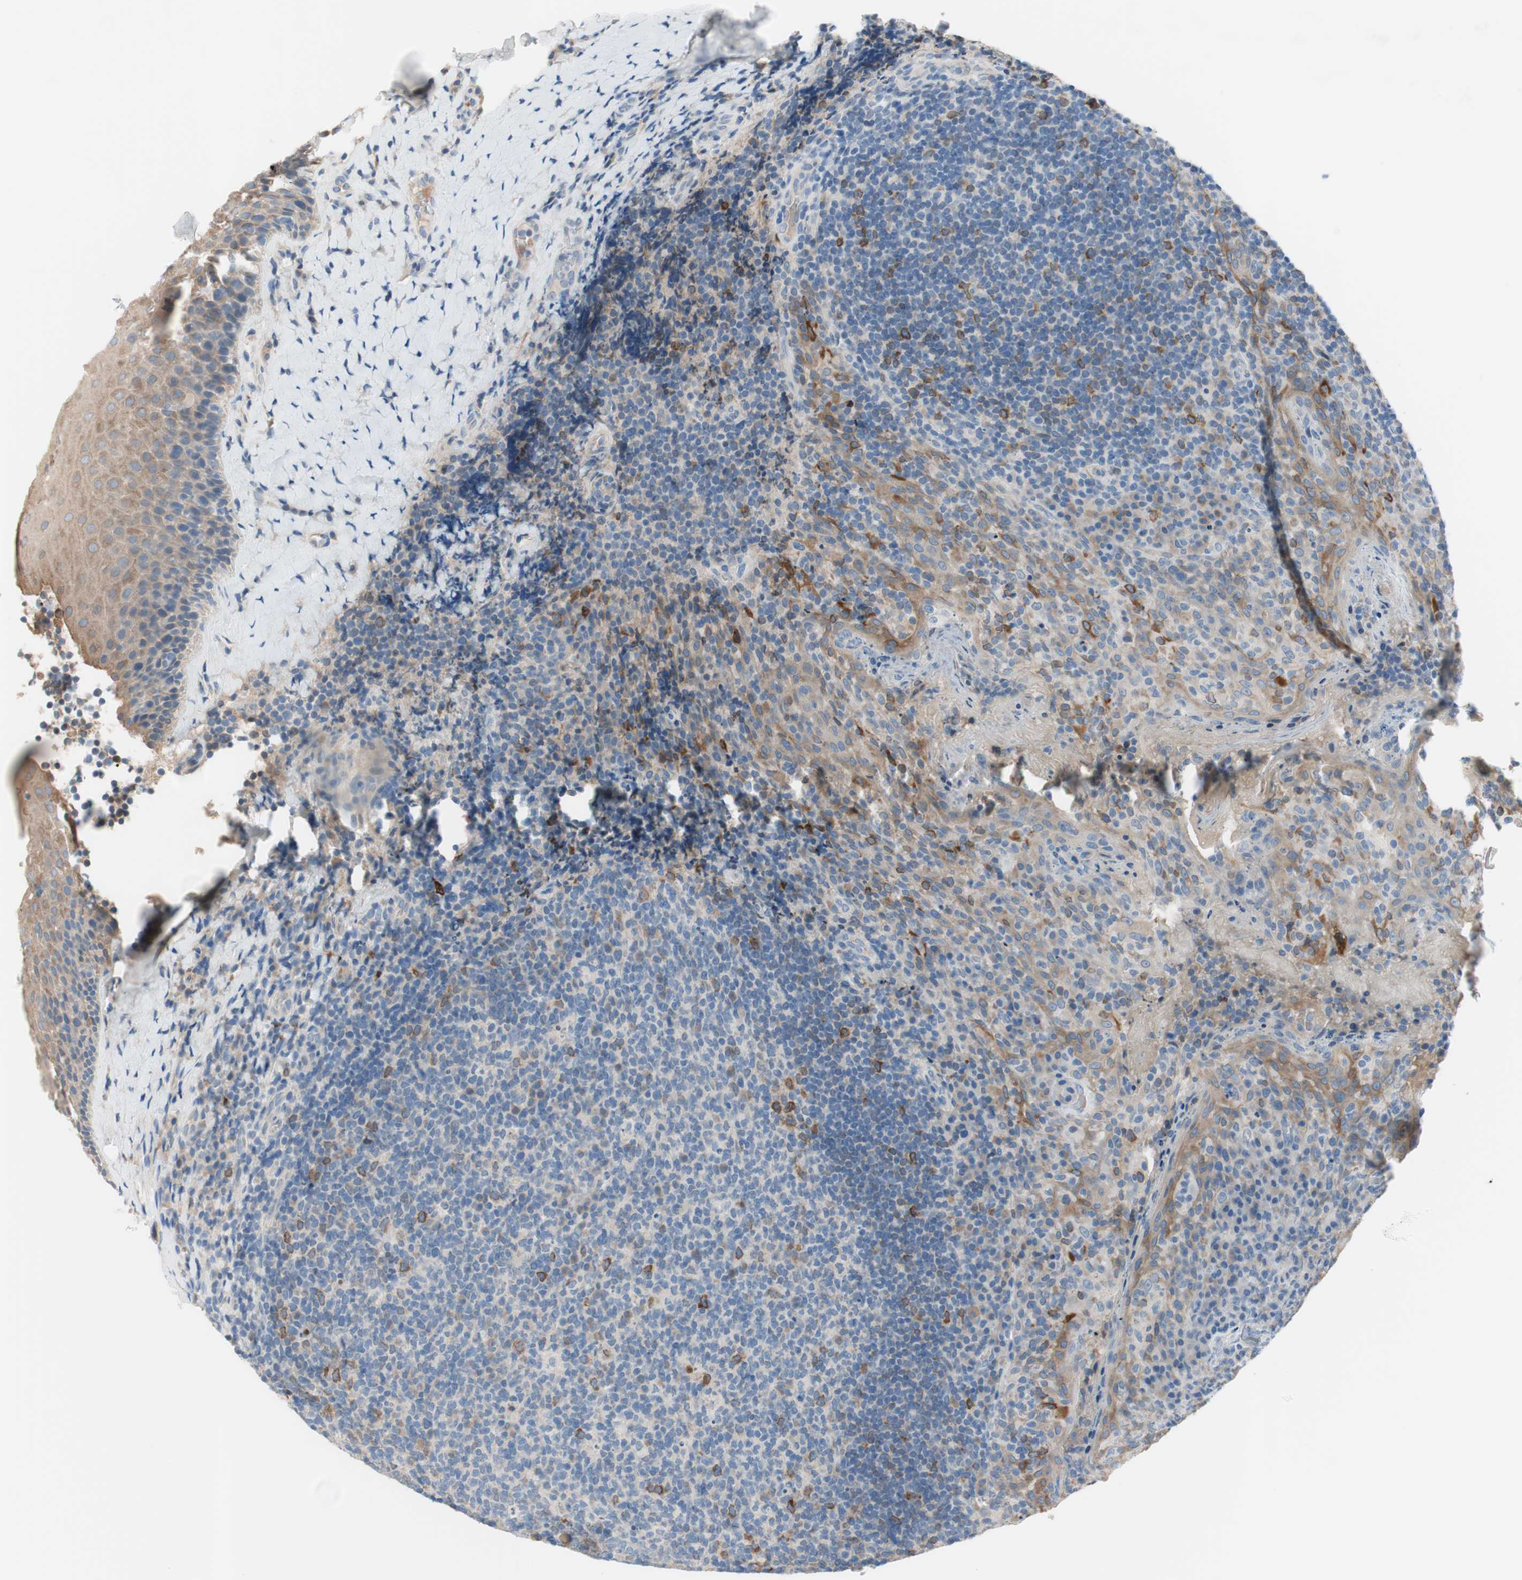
{"staining": {"intensity": "moderate", "quantity": "<25%", "location": "cytoplasmic/membranous"}, "tissue": "tonsil", "cell_type": "Germinal center cells", "image_type": "normal", "snomed": [{"axis": "morphology", "description": "Normal tissue, NOS"}, {"axis": "topography", "description": "Tonsil"}], "caption": "Immunohistochemistry (IHC) photomicrograph of unremarkable tonsil stained for a protein (brown), which displays low levels of moderate cytoplasmic/membranous positivity in about <25% of germinal center cells.", "gene": "FDFT1", "patient": {"sex": "male", "age": 17}}